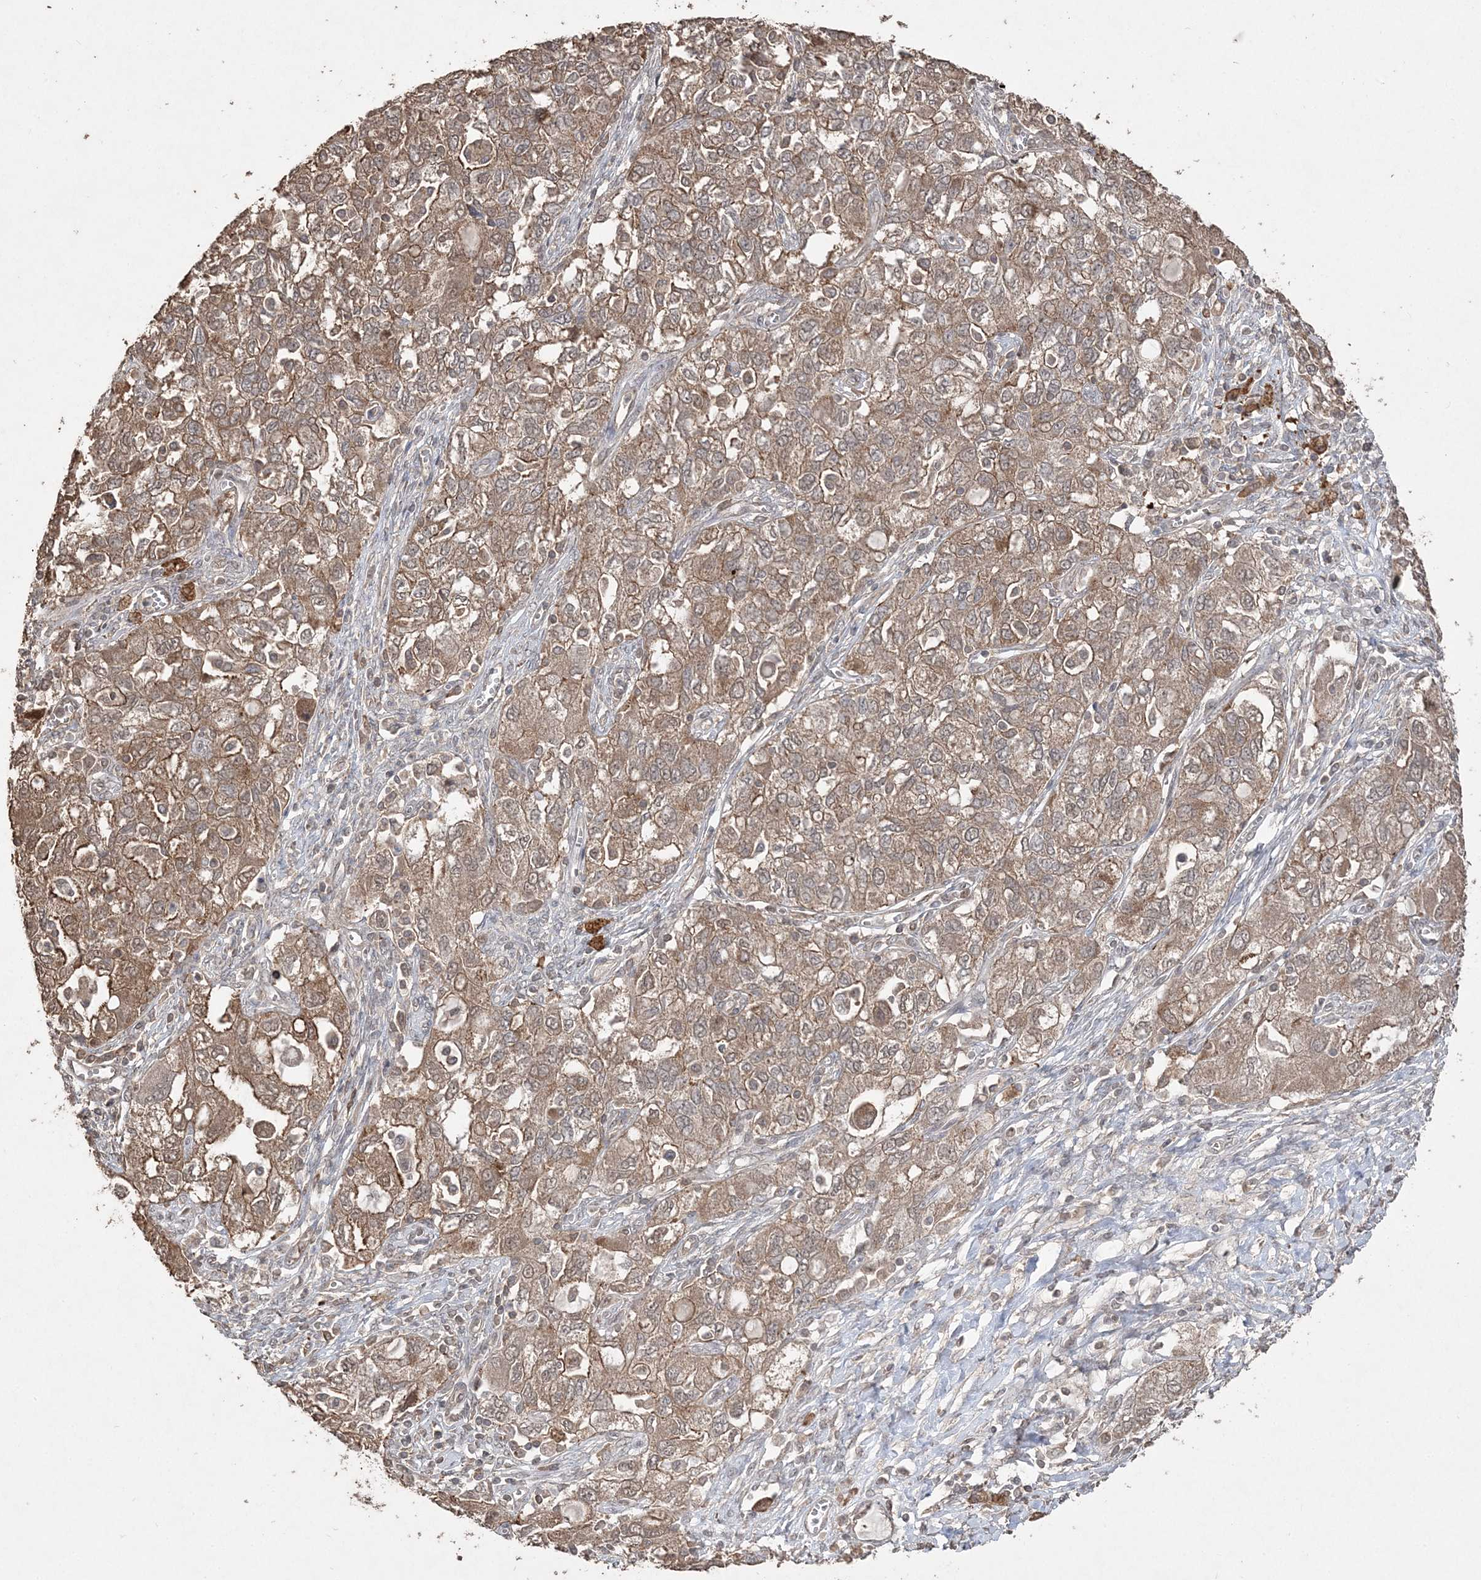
{"staining": {"intensity": "moderate", "quantity": ">75%", "location": "cytoplasmic/membranous"}, "tissue": "ovarian cancer", "cell_type": "Tumor cells", "image_type": "cancer", "snomed": [{"axis": "morphology", "description": "Carcinoma, NOS"}, {"axis": "morphology", "description": "Cystadenocarcinoma, serous, NOS"}, {"axis": "topography", "description": "Ovary"}], "caption": "Serous cystadenocarcinoma (ovarian) stained for a protein demonstrates moderate cytoplasmic/membranous positivity in tumor cells. (IHC, brightfield microscopy, high magnification).", "gene": "EHHADH", "patient": {"sex": "female", "age": 69}}